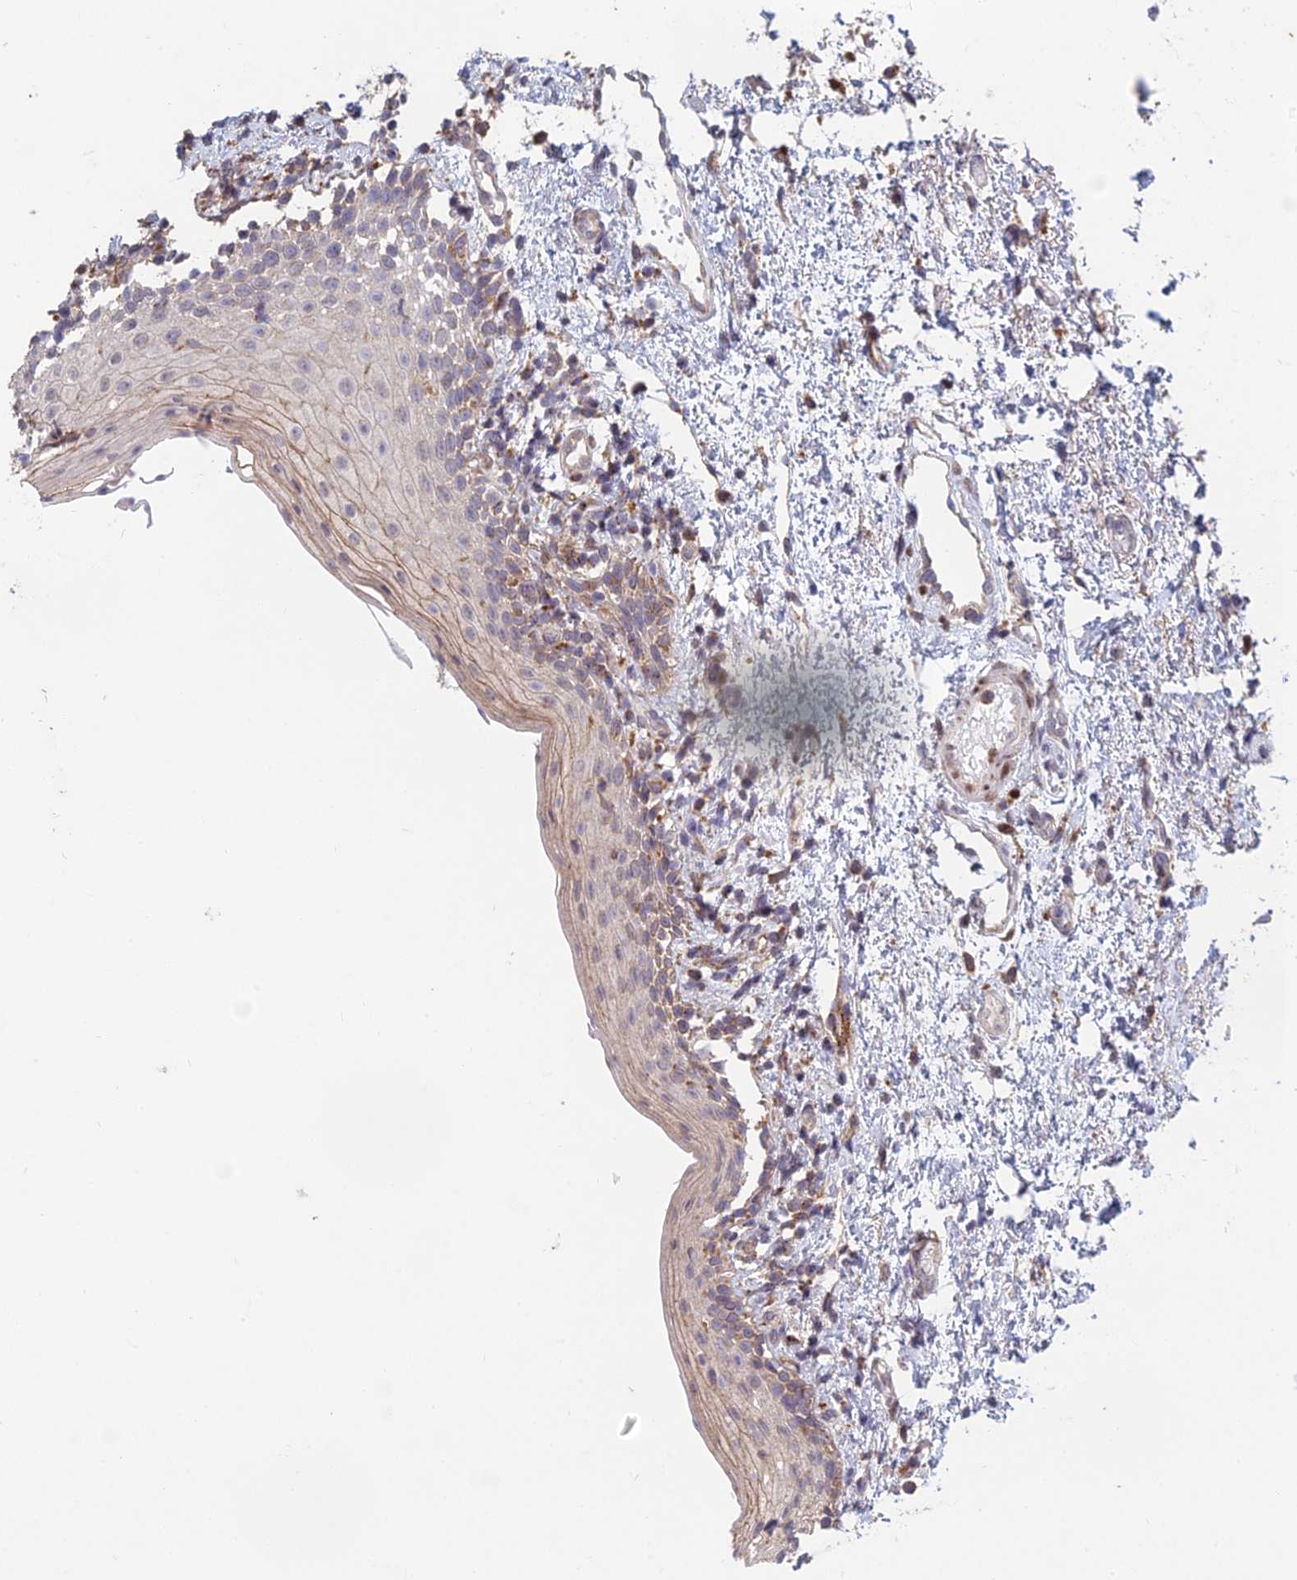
{"staining": {"intensity": "weak", "quantity": "<25%", "location": "cytoplasmic/membranous"}, "tissue": "oral mucosa", "cell_type": "Squamous epithelial cells", "image_type": "normal", "snomed": [{"axis": "morphology", "description": "Normal tissue, NOS"}, {"axis": "topography", "description": "Oral tissue"}], "caption": "Histopathology image shows no significant protein expression in squamous epithelial cells of normal oral mucosa. (DAB immunohistochemistry (IHC) visualized using brightfield microscopy, high magnification).", "gene": "FOXS1", "patient": {"sex": "female", "age": 13}}